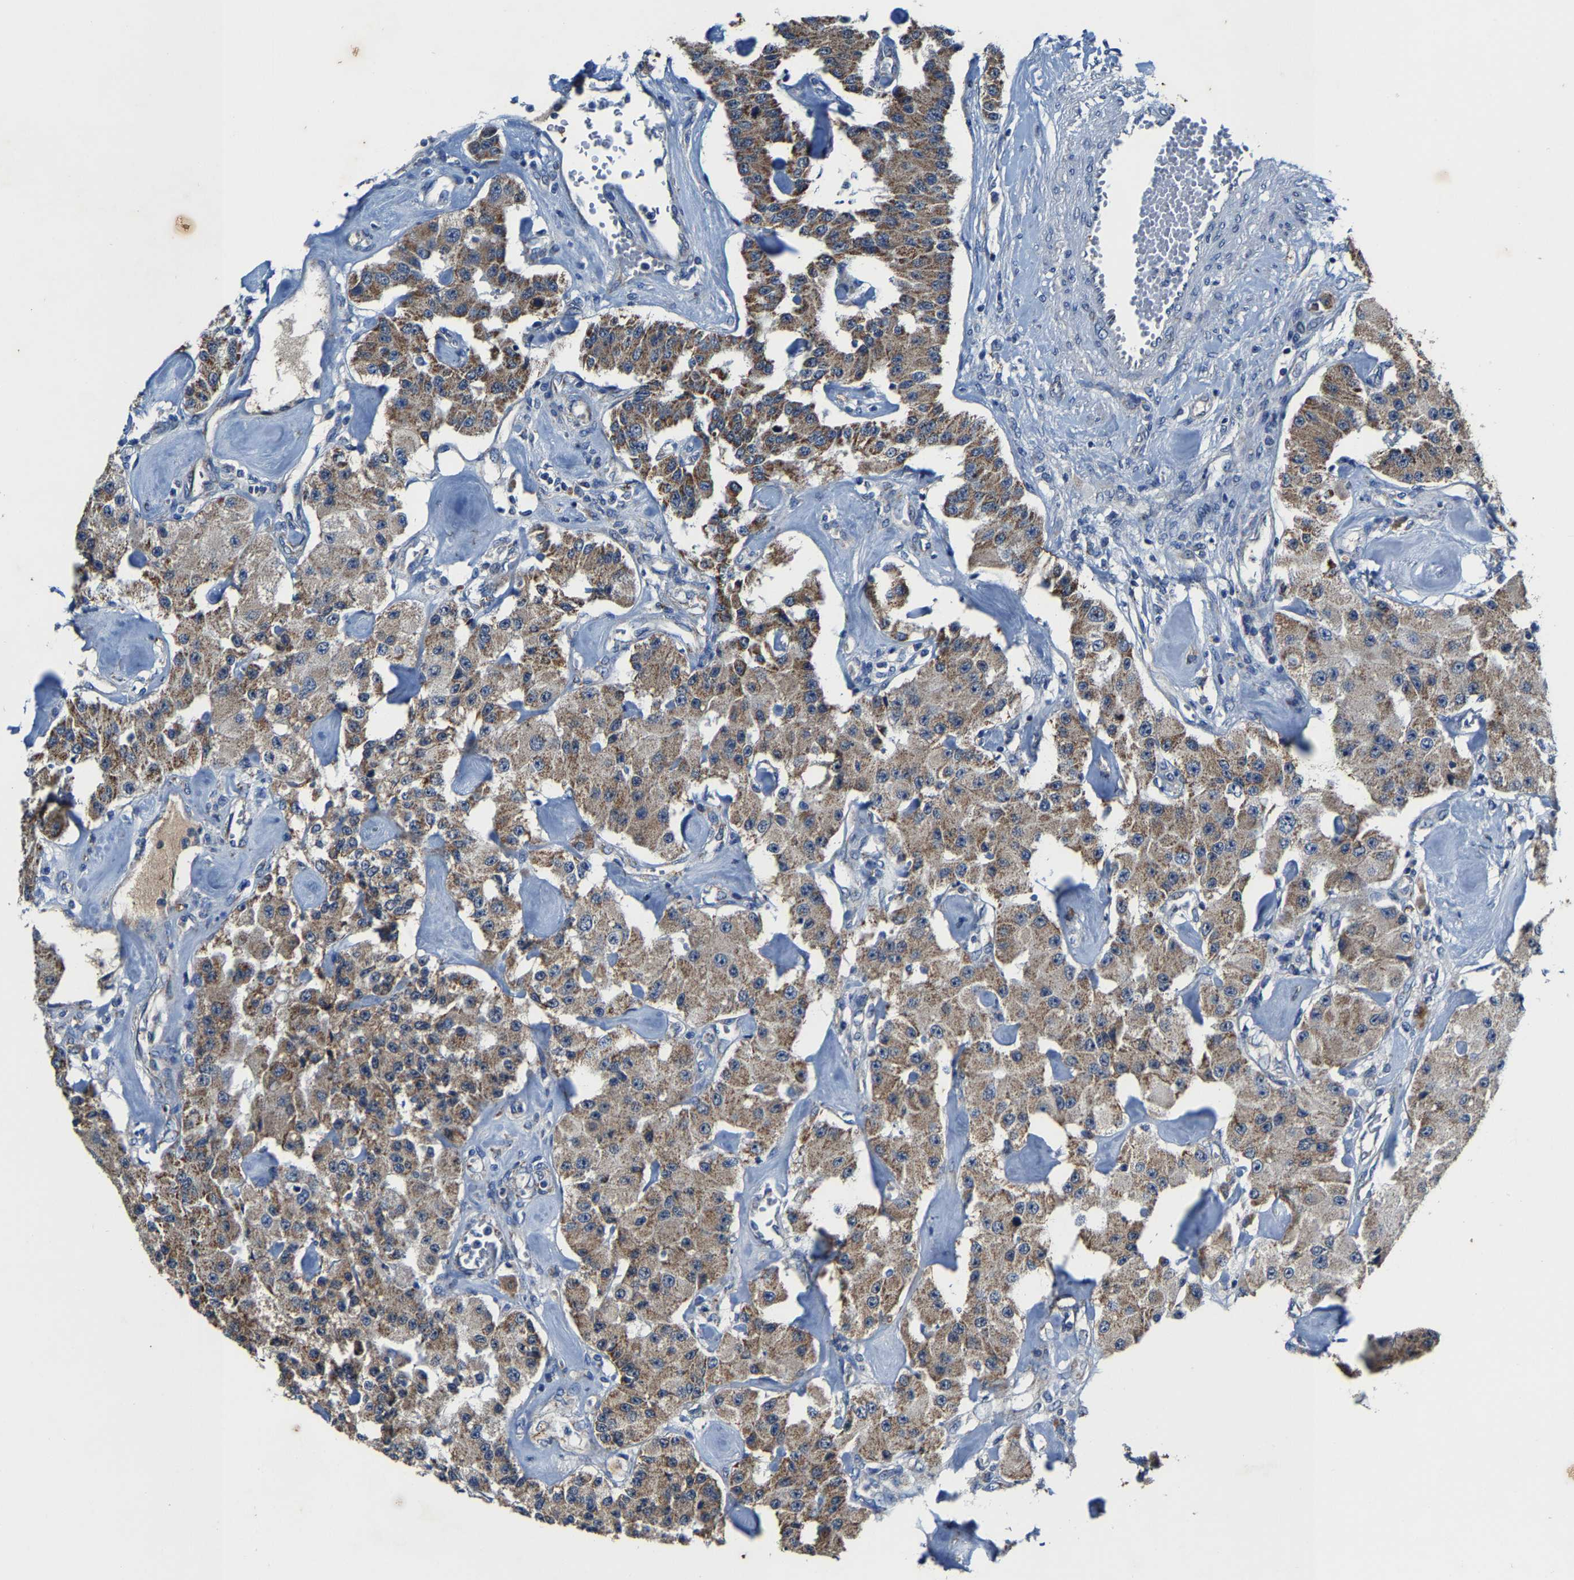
{"staining": {"intensity": "moderate", "quantity": ">75%", "location": "cytoplasmic/membranous"}, "tissue": "carcinoid", "cell_type": "Tumor cells", "image_type": "cancer", "snomed": [{"axis": "morphology", "description": "Carcinoid, malignant, NOS"}, {"axis": "topography", "description": "Pancreas"}], "caption": "Human carcinoid stained with a brown dye demonstrates moderate cytoplasmic/membranous positive positivity in about >75% of tumor cells.", "gene": "SLC25A25", "patient": {"sex": "male", "age": 41}}